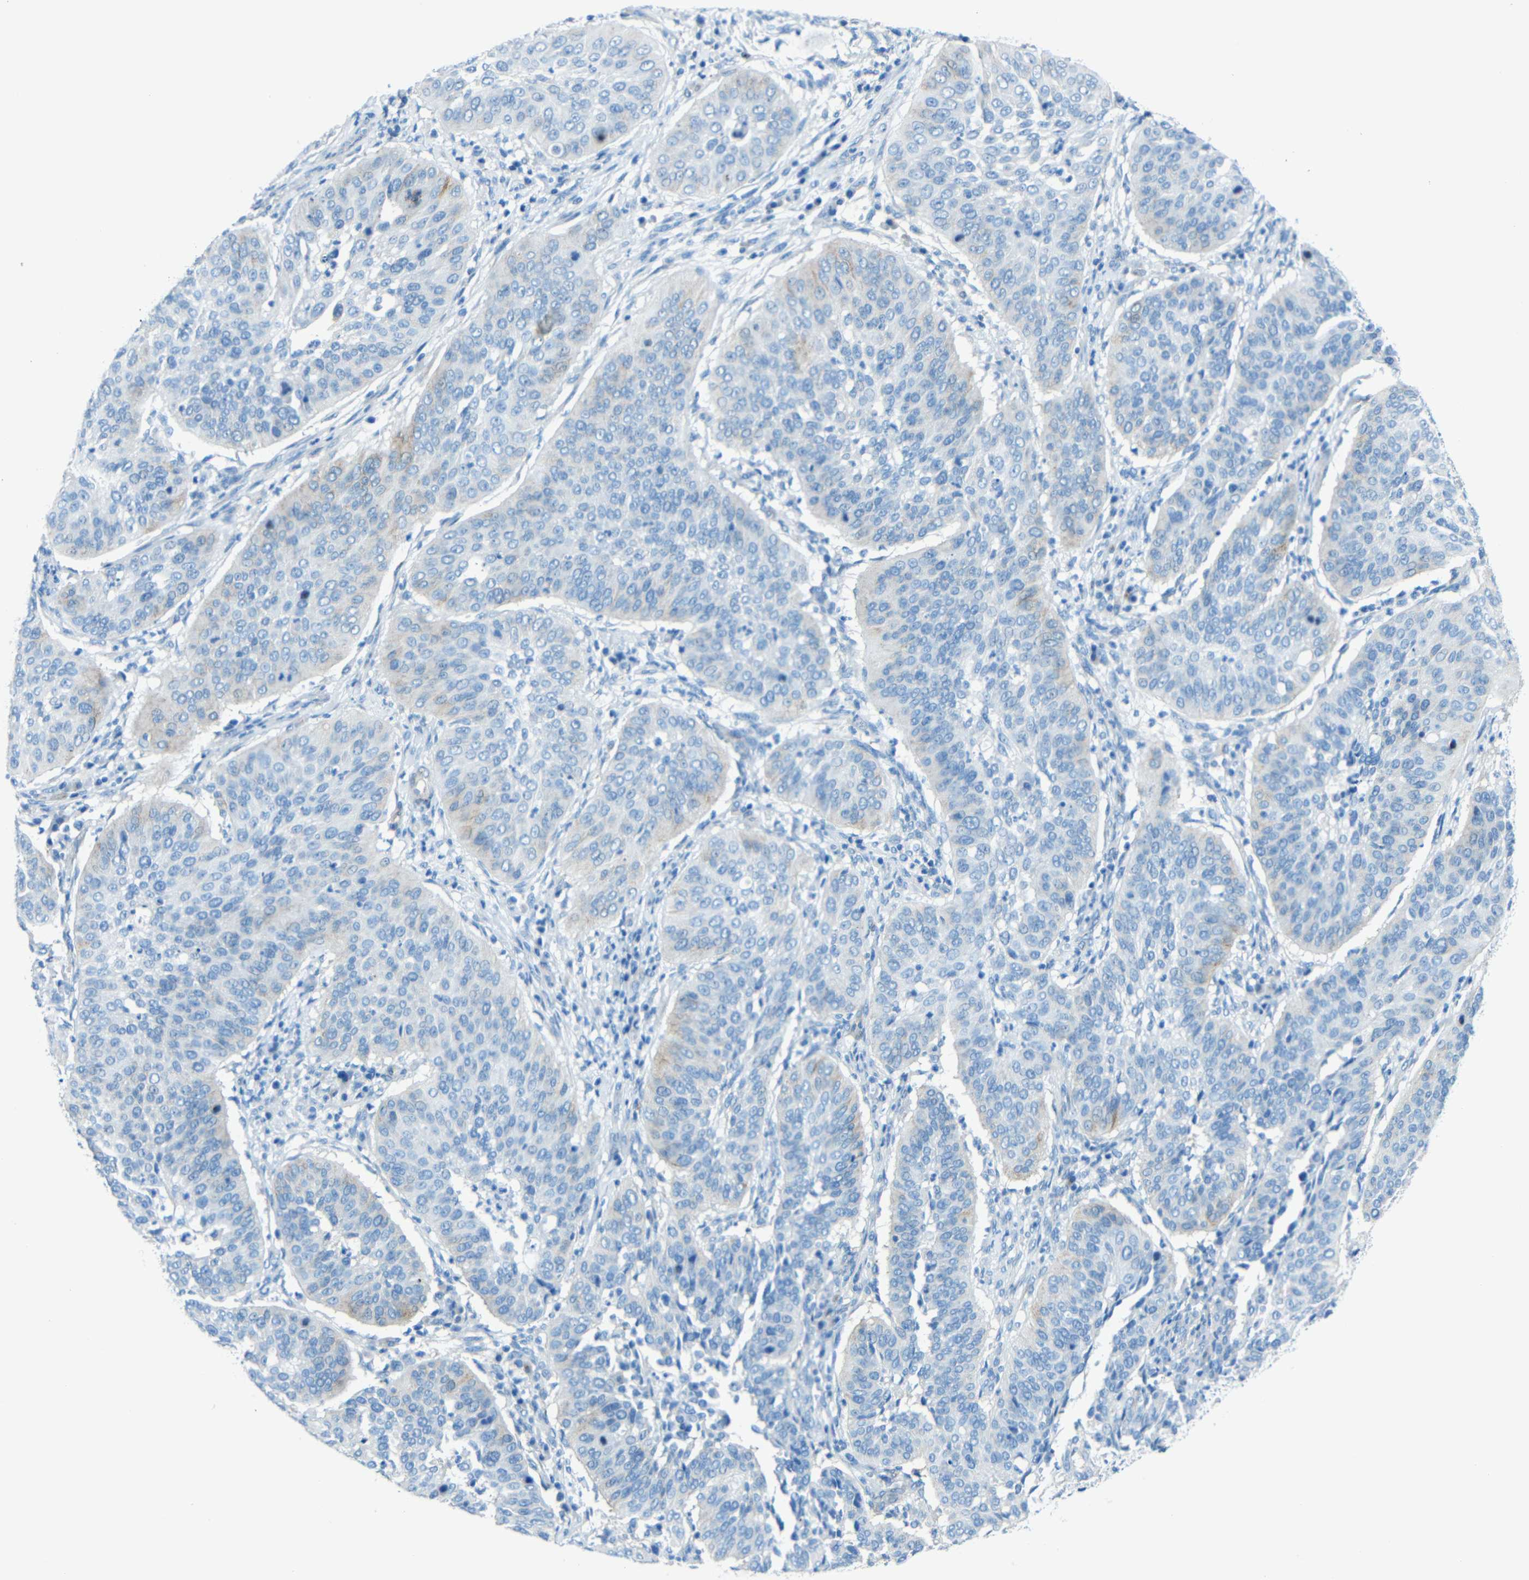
{"staining": {"intensity": "negative", "quantity": "none", "location": "none"}, "tissue": "cervical cancer", "cell_type": "Tumor cells", "image_type": "cancer", "snomed": [{"axis": "morphology", "description": "Normal tissue, NOS"}, {"axis": "morphology", "description": "Squamous cell carcinoma, NOS"}, {"axis": "topography", "description": "Cervix"}], "caption": "High magnification brightfield microscopy of squamous cell carcinoma (cervical) stained with DAB (brown) and counterstained with hematoxylin (blue): tumor cells show no significant expression.", "gene": "TUBB4B", "patient": {"sex": "female", "age": 39}}